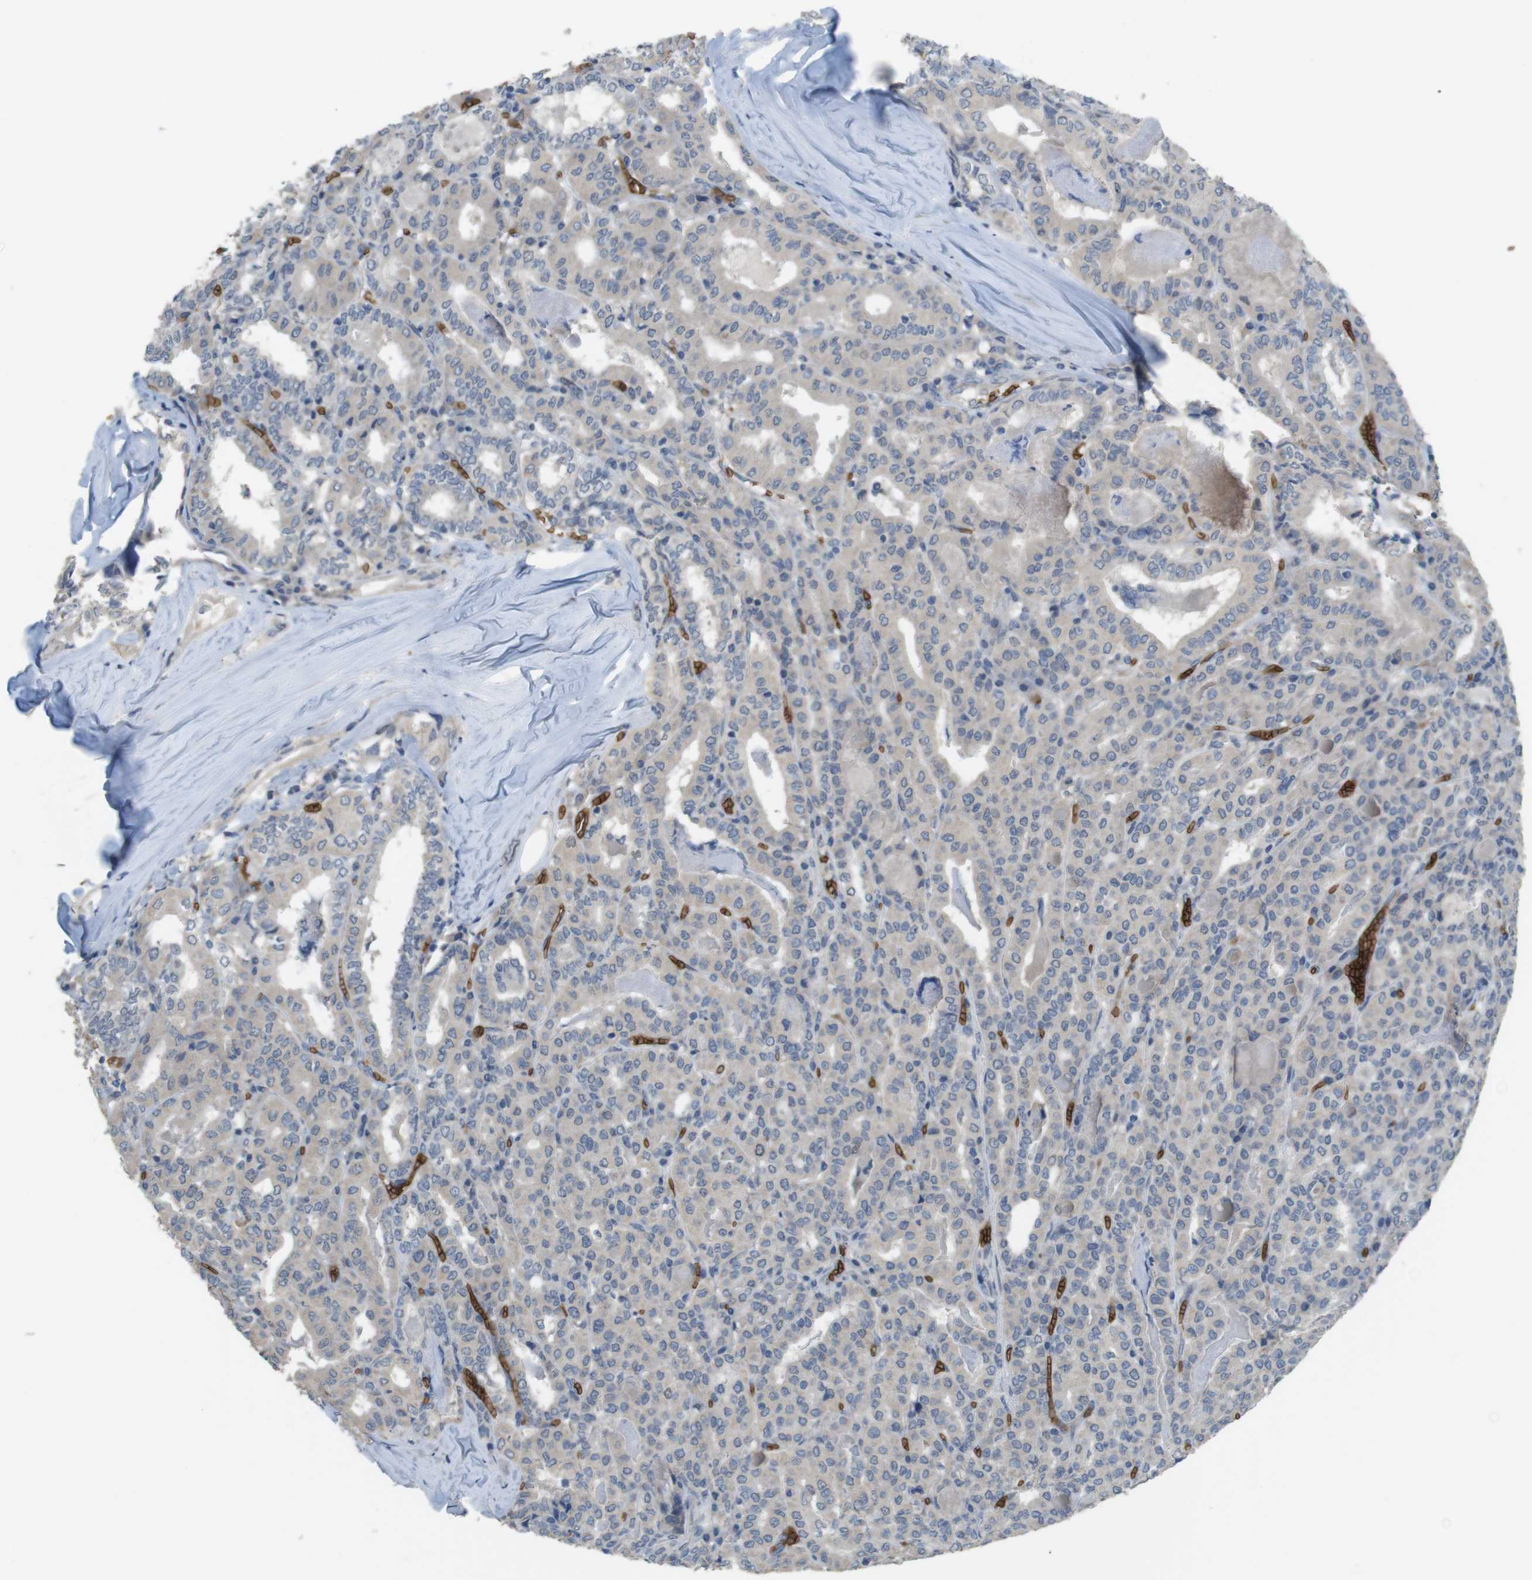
{"staining": {"intensity": "negative", "quantity": "none", "location": "none"}, "tissue": "thyroid cancer", "cell_type": "Tumor cells", "image_type": "cancer", "snomed": [{"axis": "morphology", "description": "Papillary adenocarcinoma, NOS"}, {"axis": "topography", "description": "Thyroid gland"}], "caption": "Tumor cells show no significant expression in thyroid papillary adenocarcinoma. (DAB (3,3'-diaminobenzidine) immunohistochemistry (IHC) with hematoxylin counter stain).", "gene": "GYPA", "patient": {"sex": "female", "age": 42}}